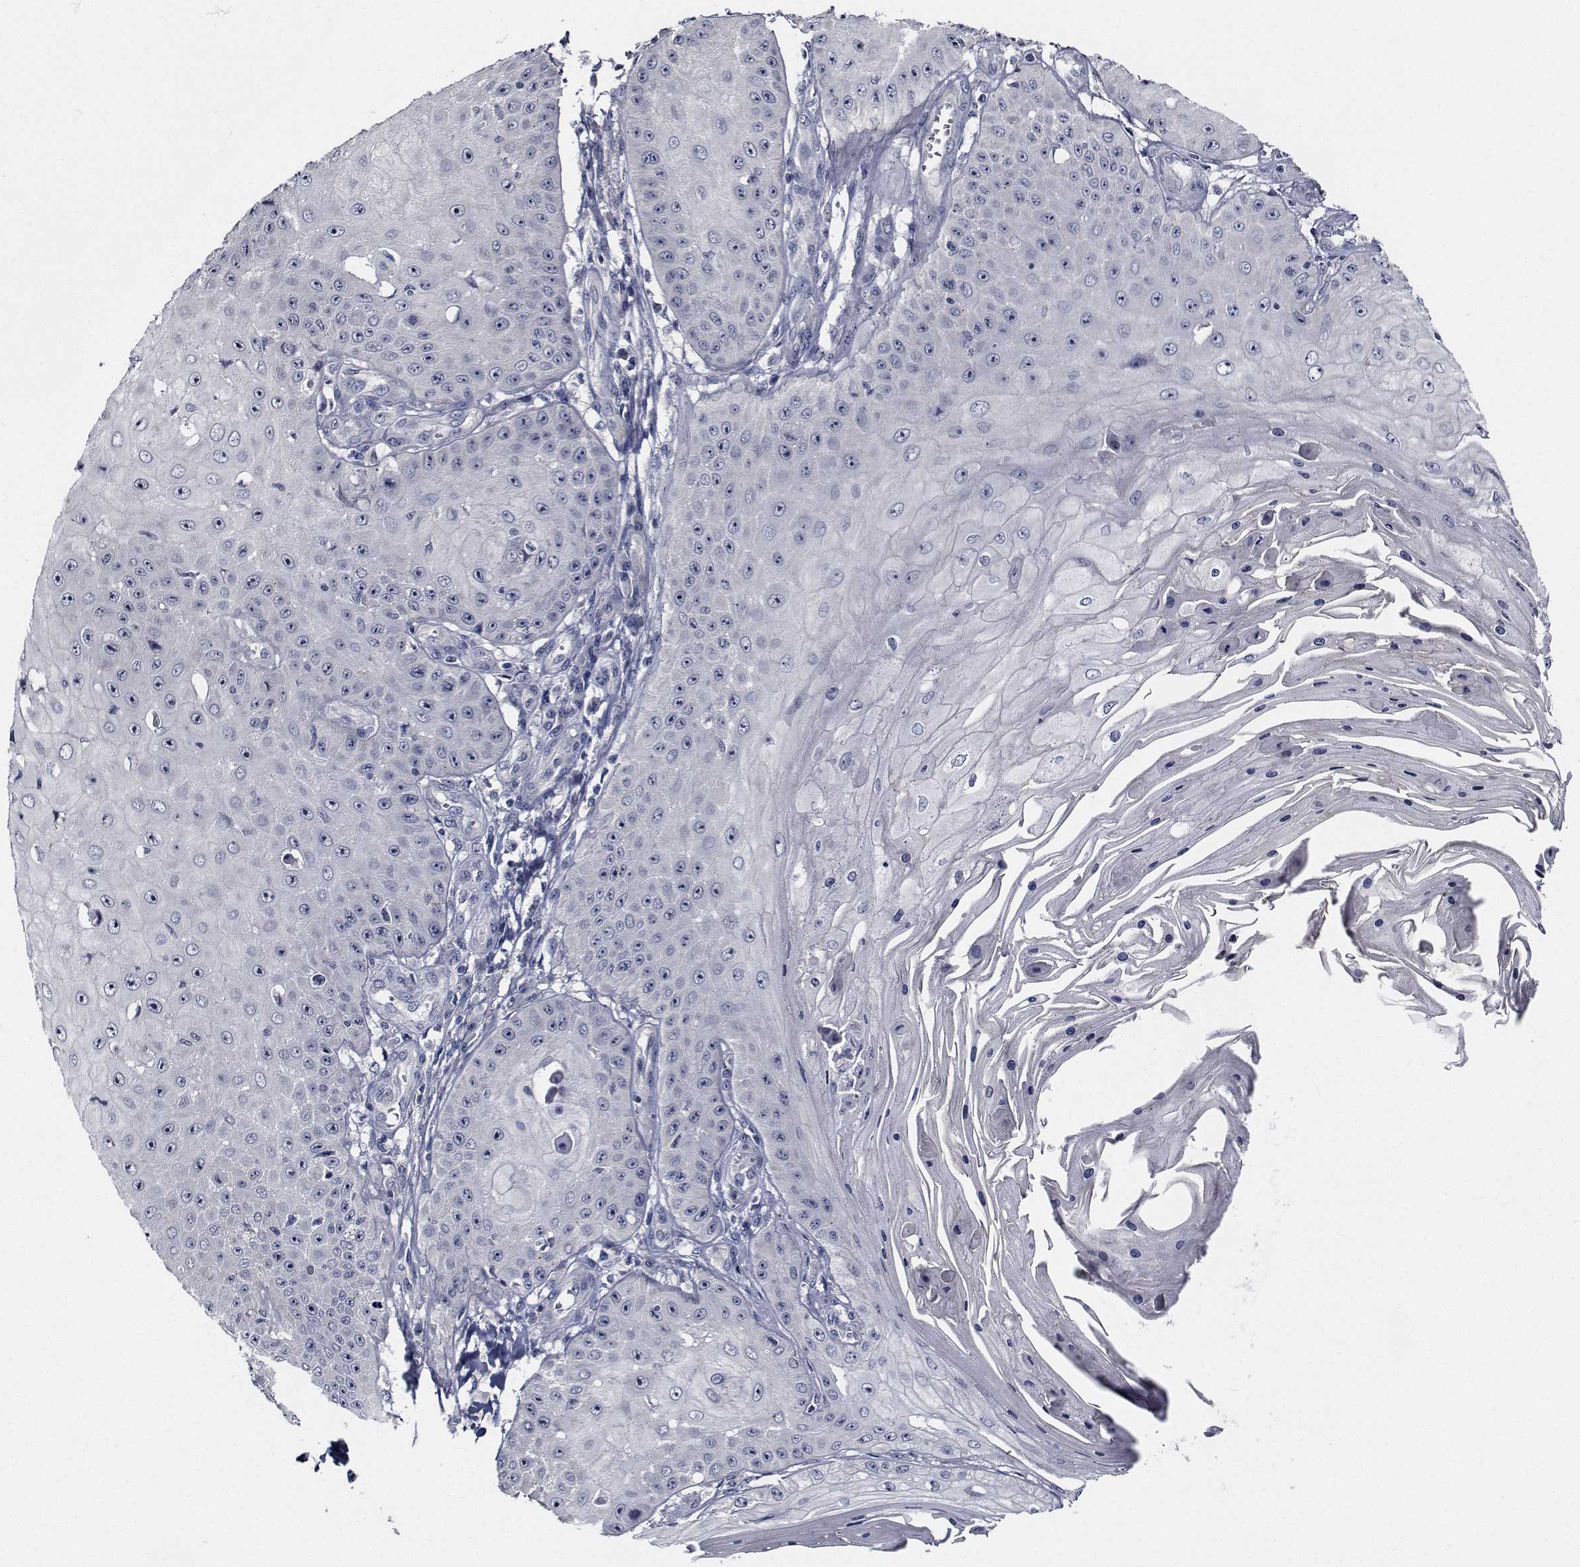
{"staining": {"intensity": "negative", "quantity": "none", "location": "none"}, "tissue": "skin cancer", "cell_type": "Tumor cells", "image_type": "cancer", "snomed": [{"axis": "morphology", "description": "Squamous cell carcinoma, NOS"}, {"axis": "topography", "description": "Skin"}], "caption": "Immunohistochemical staining of skin squamous cell carcinoma demonstrates no significant staining in tumor cells.", "gene": "NVL", "patient": {"sex": "male", "age": 70}}